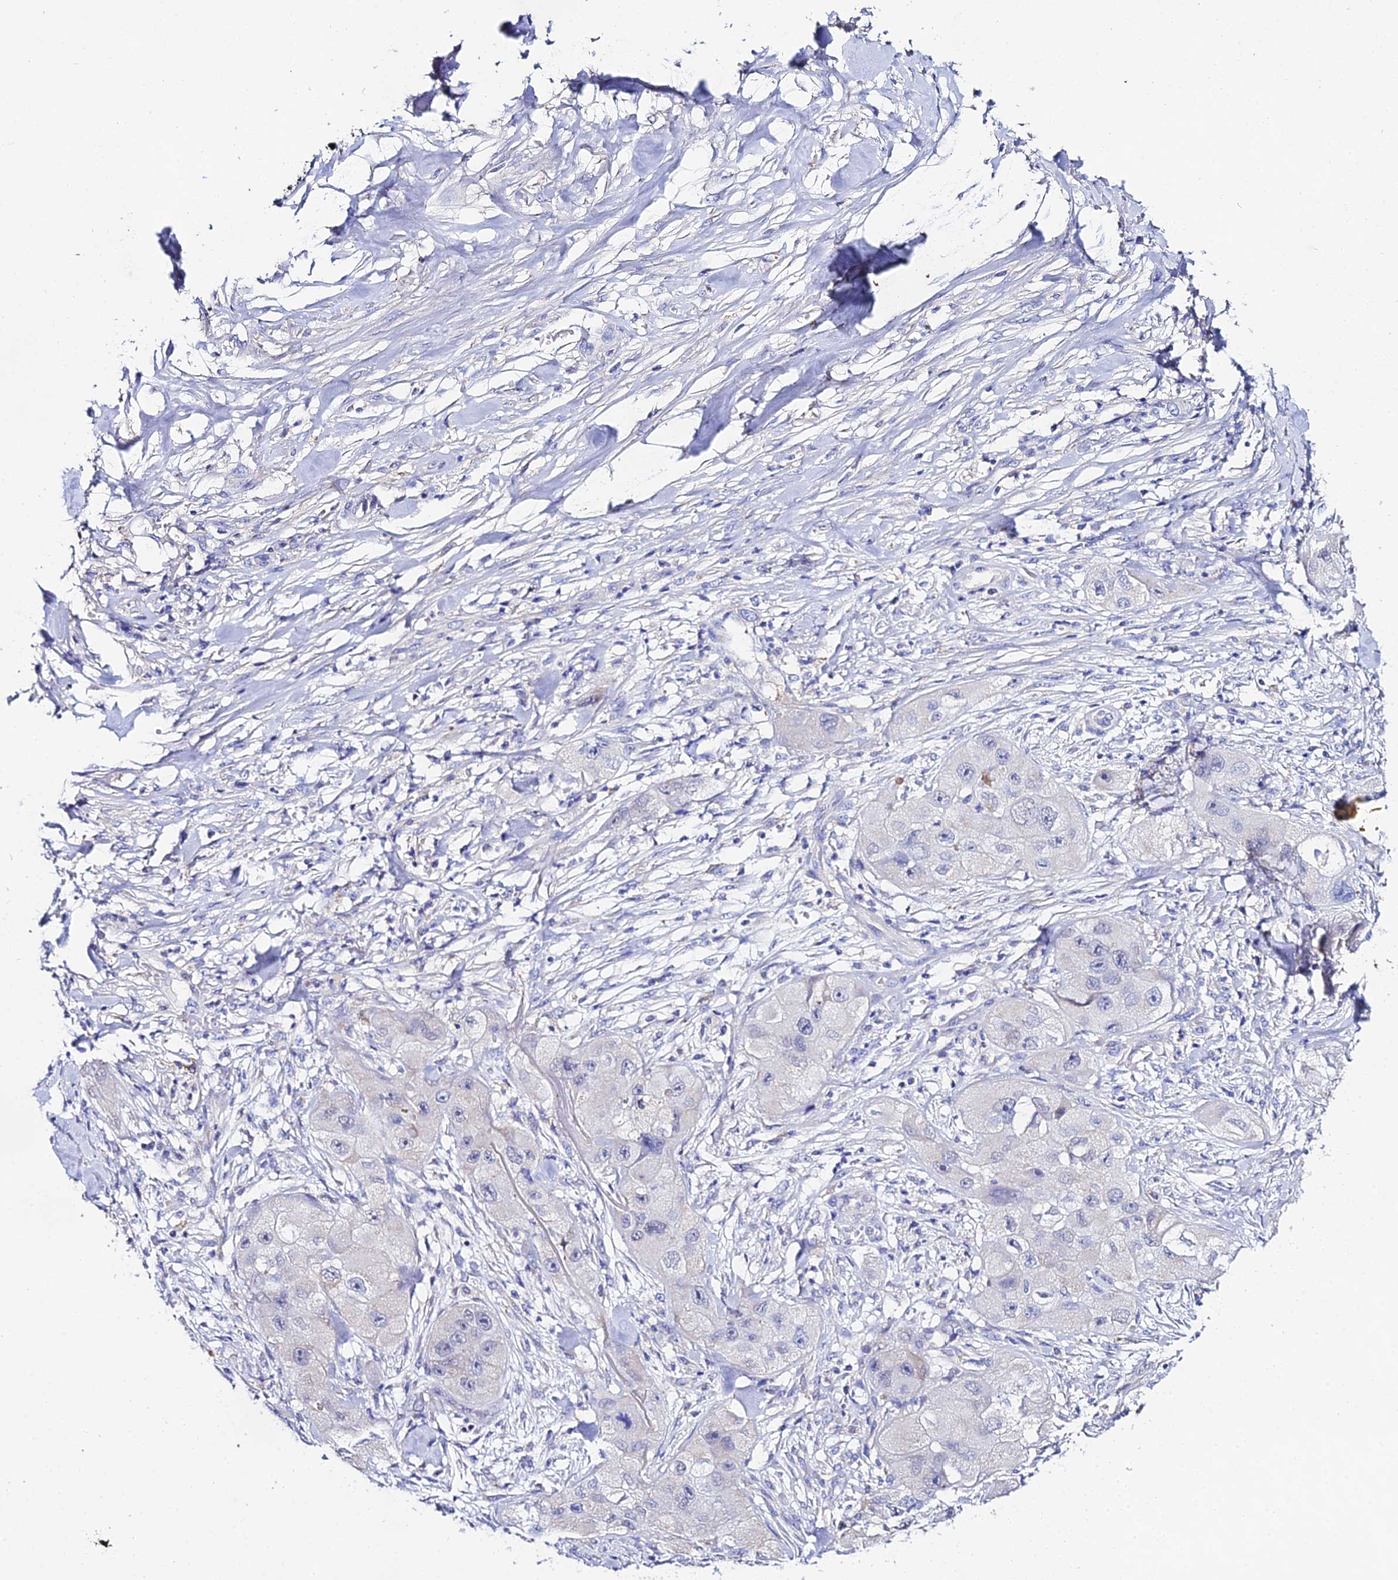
{"staining": {"intensity": "negative", "quantity": "none", "location": "none"}, "tissue": "skin cancer", "cell_type": "Tumor cells", "image_type": "cancer", "snomed": [{"axis": "morphology", "description": "Squamous cell carcinoma, NOS"}, {"axis": "topography", "description": "Skin"}, {"axis": "topography", "description": "Subcutis"}], "caption": "Tumor cells show no significant positivity in skin squamous cell carcinoma.", "gene": "PPP2R2C", "patient": {"sex": "male", "age": 73}}